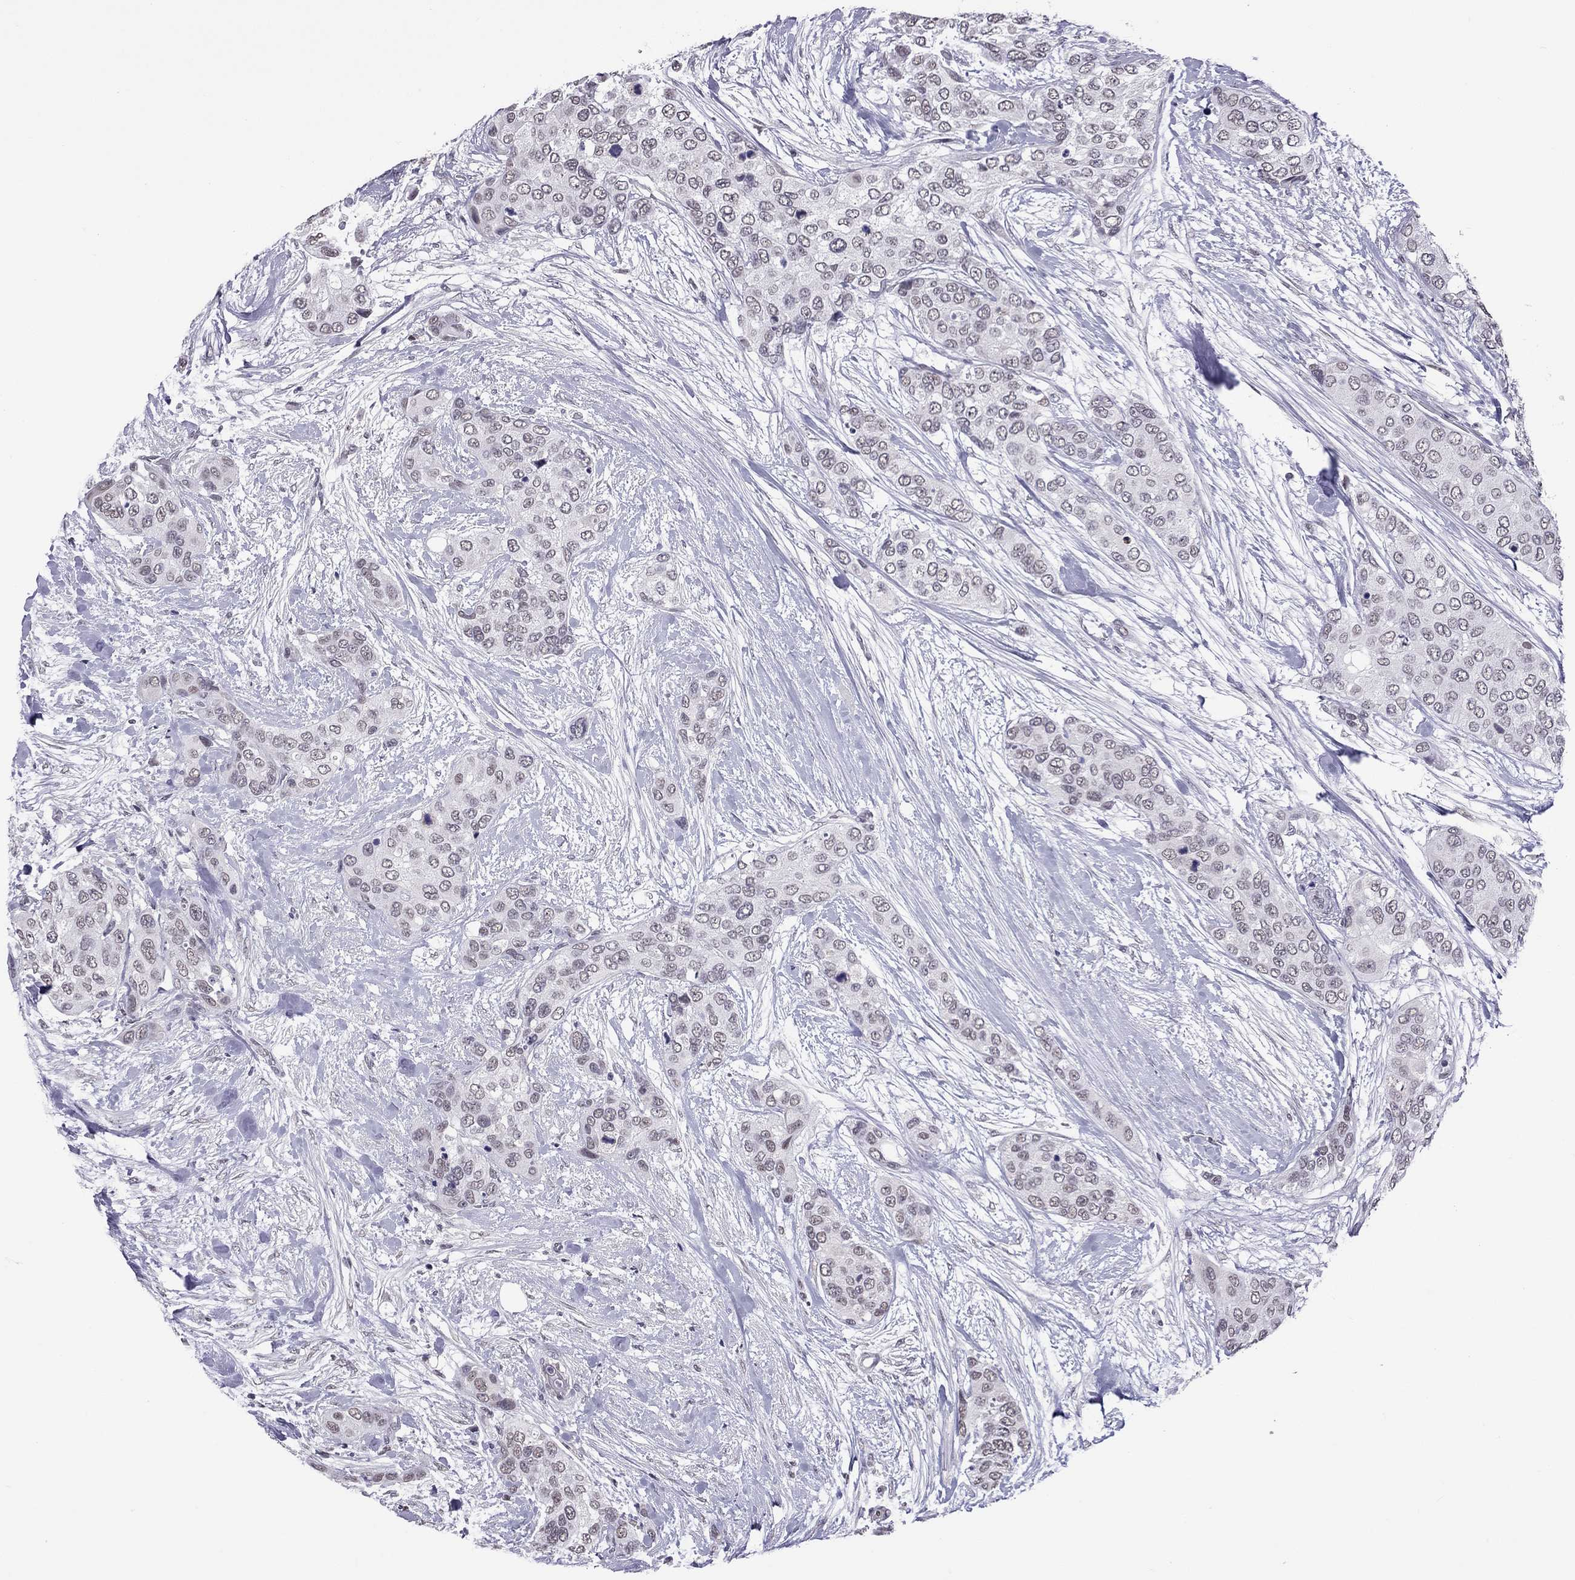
{"staining": {"intensity": "negative", "quantity": "none", "location": "none"}, "tissue": "urothelial cancer", "cell_type": "Tumor cells", "image_type": "cancer", "snomed": [{"axis": "morphology", "description": "Urothelial carcinoma, High grade"}, {"axis": "topography", "description": "Urinary bladder"}], "caption": "DAB immunohistochemical staining of human urothelial carcinoma (high-grade) shows no significant expression in tumor cells. (DAB IHC with hematoxylin counter stain).", "gene": "PPP1R3A", "patient": {"sex": "male", "age": 77}}